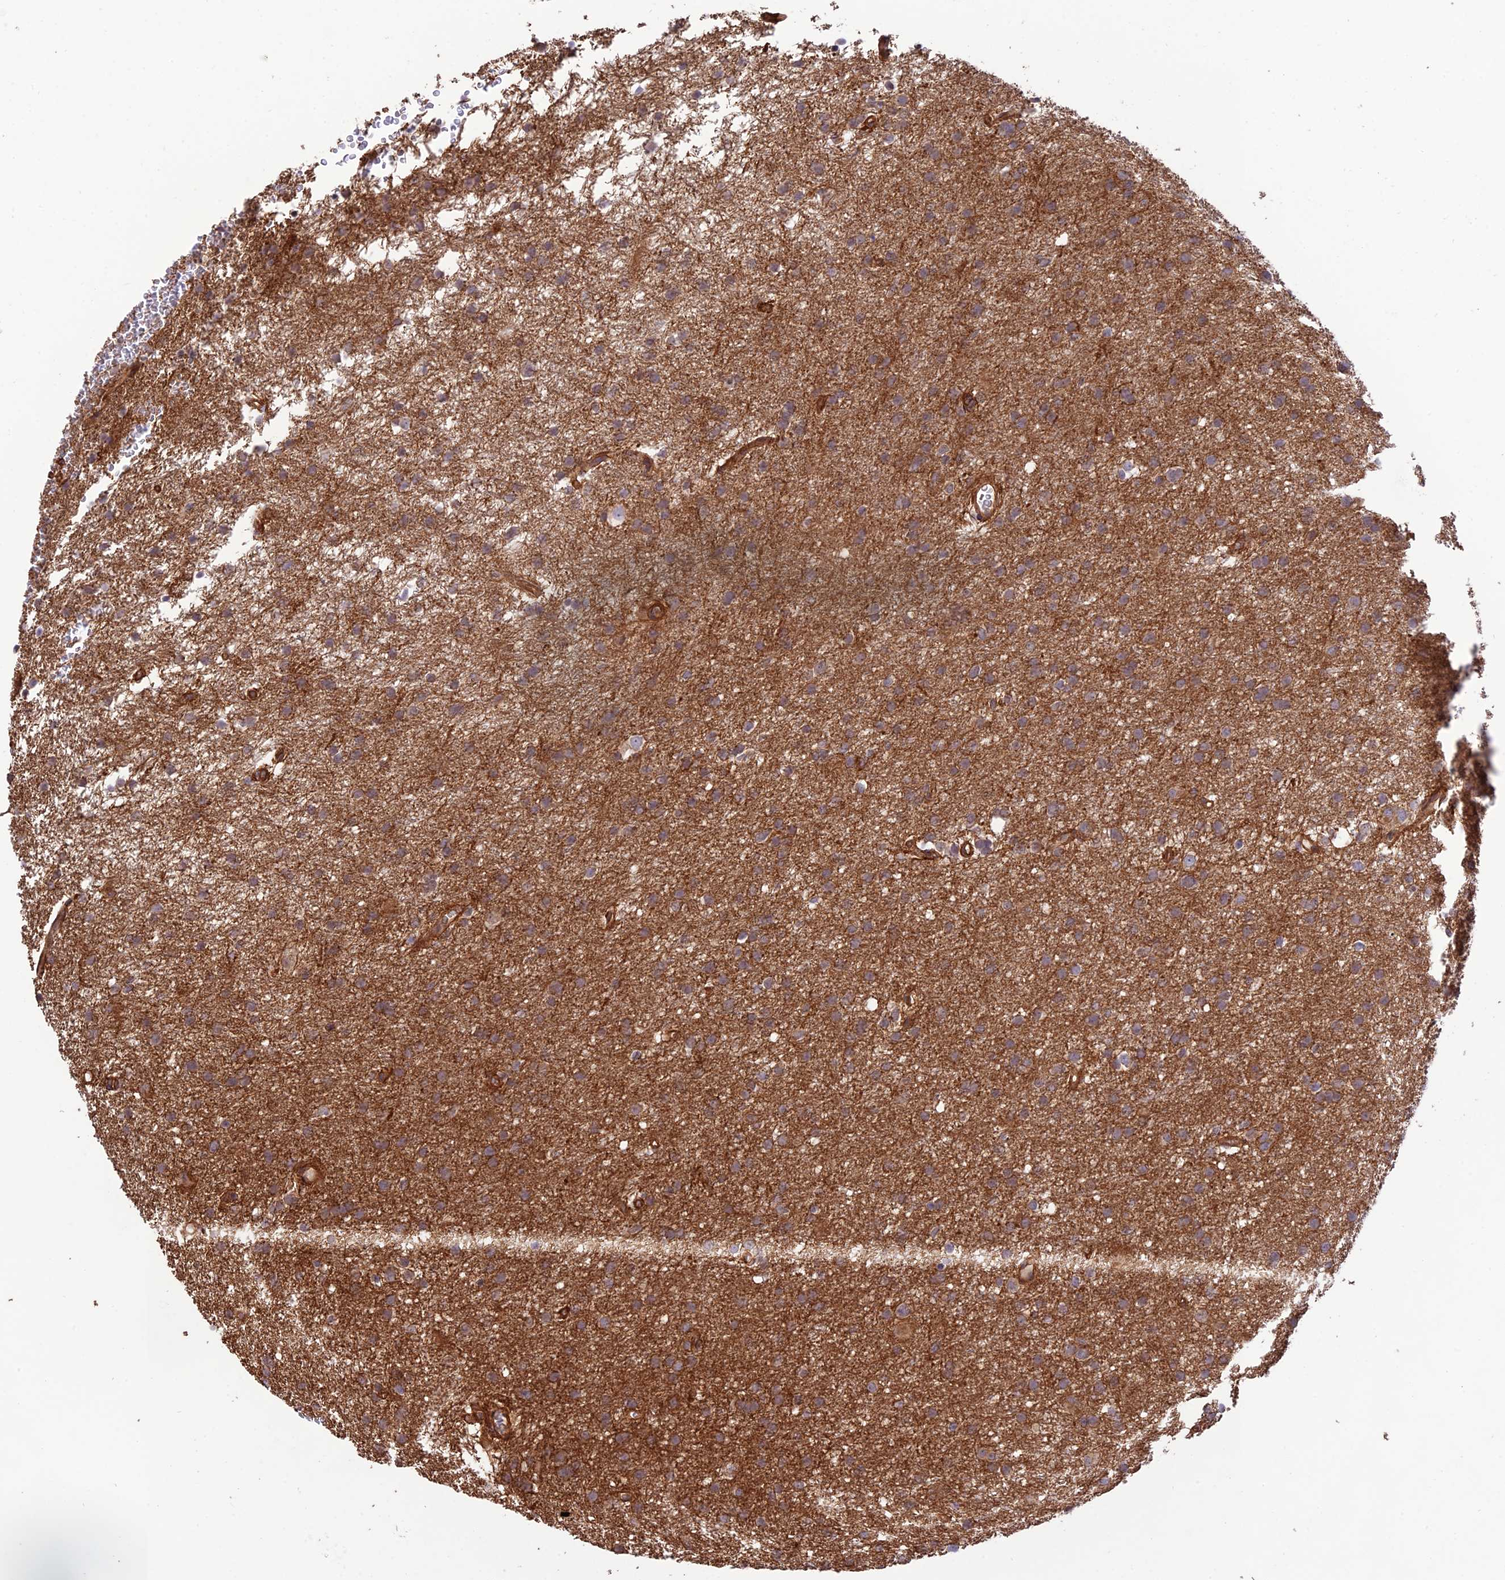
{"staining": {"intensity": "moderate", "quantity": ">75%", "location": "cytoplasmic/membranous"}, "tissue": "glioma", "cell_type": "Tumor cells", "image_type": "cancer", "snomed": [{"axis": "morphology", "description": "Glioma, malignant, High grade"}, {"axis": "topography", "description": "Cerebral cortex"}], "caption": "Moderate cytoplasmic/membranous positivity is identified in about >75% of tumor cells in high-grade glioma (malignant). (DAB (3,3'-diaminobenzidine) IHC, brown staining for protein, blue staining for nuclei).", "gene": "HOMER2", "patient": {"sex": "female", "age": 36}}